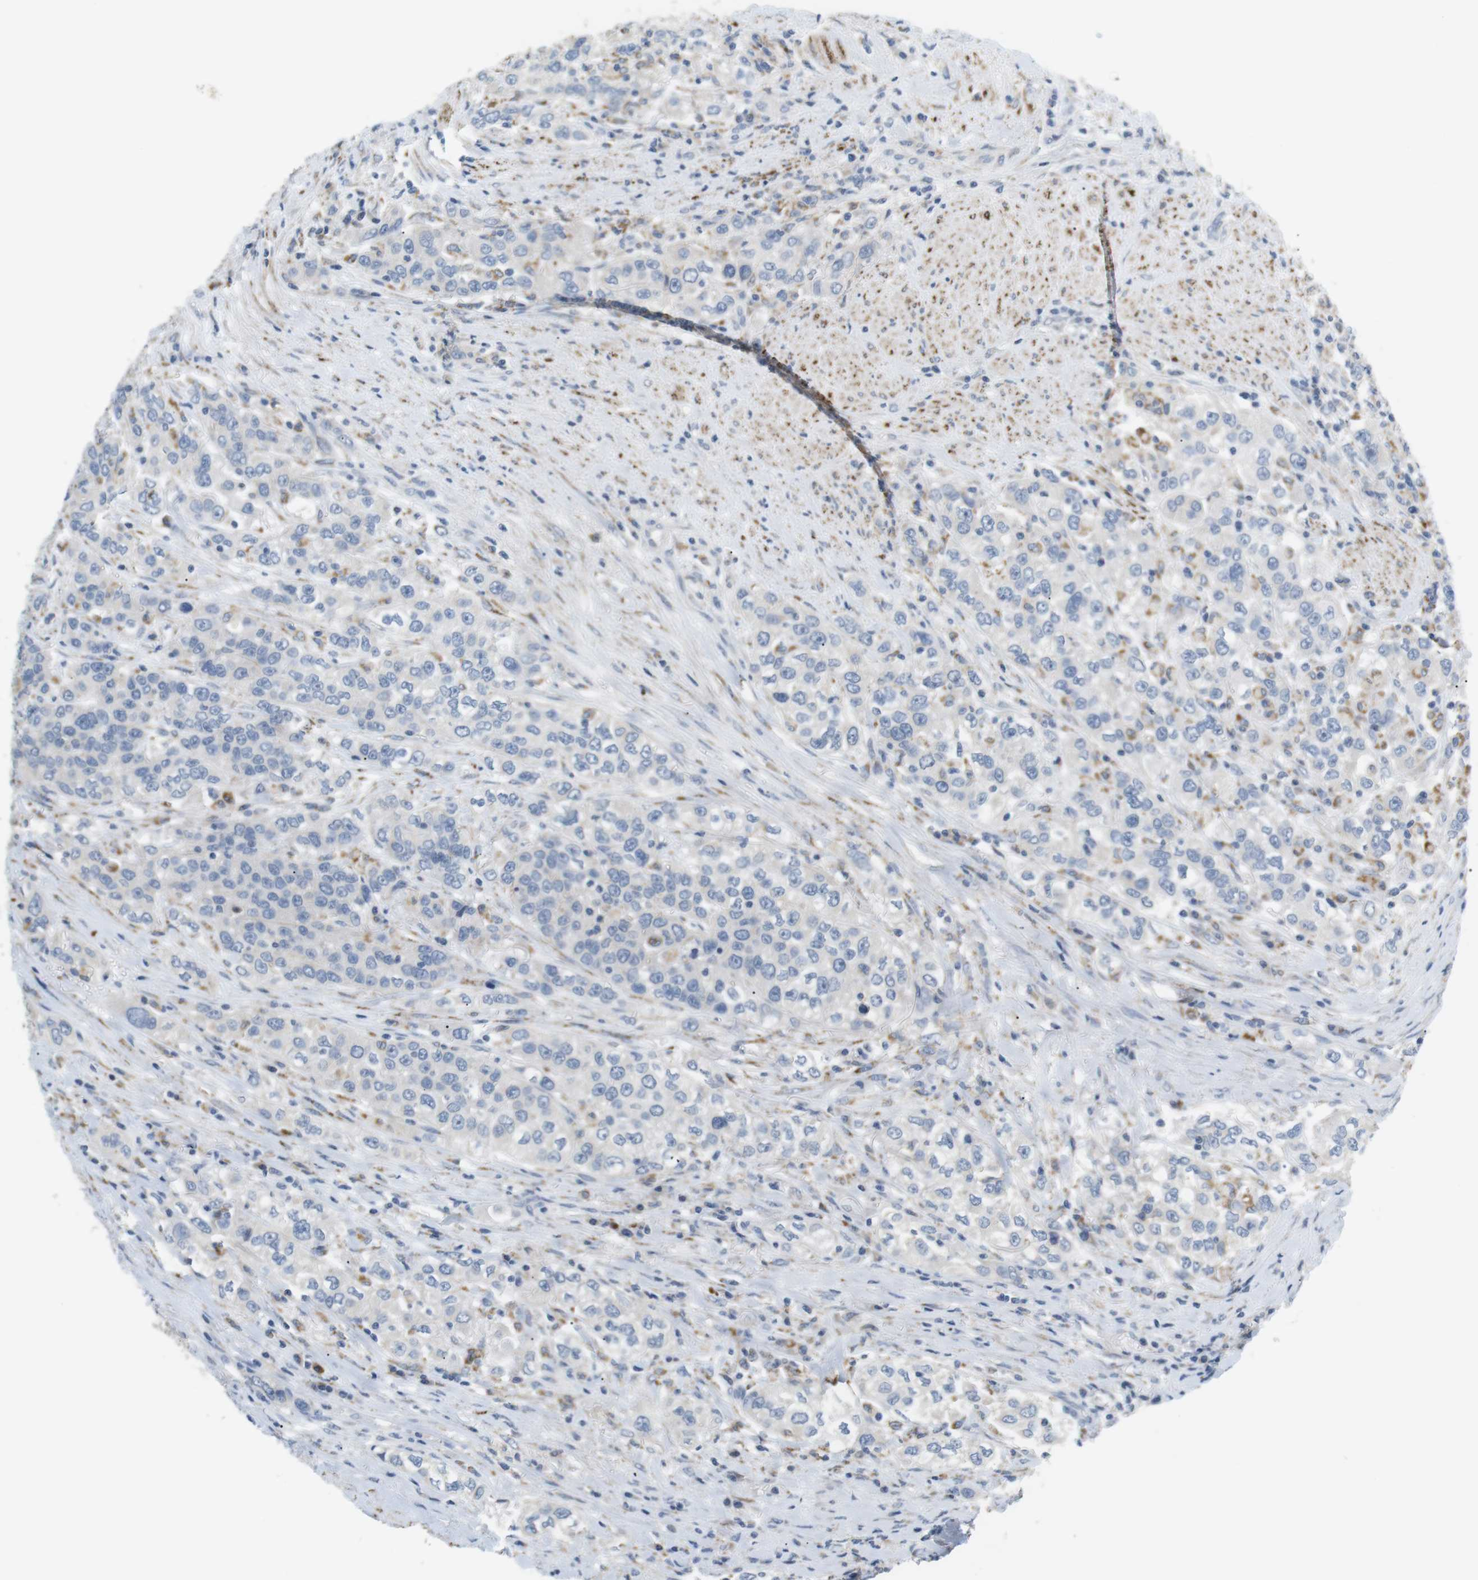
{"staining": {"intensity": "moderate", "quantity": "<25%", "location": "cytoplasmic/membranous"}, "tissue": "urothelial cancer", "cell_type": "Tumor cells", "image_type": "cancer", "snomed": [{"axis": "morphology", "description": "Urothelial carcinoma, High grade"}, {"axis": "topography", "description": "Urinary bladder"}], "caption": "Approximately <25% of tumor cells in human high-grade urothelial carcinoma demonstrate moderate cytoplasmic/membranous protein positivity as visualized by brown immunohistochemical staining.", "gene": "CD300E", "patient": {"sex": "female", "age": 80}}